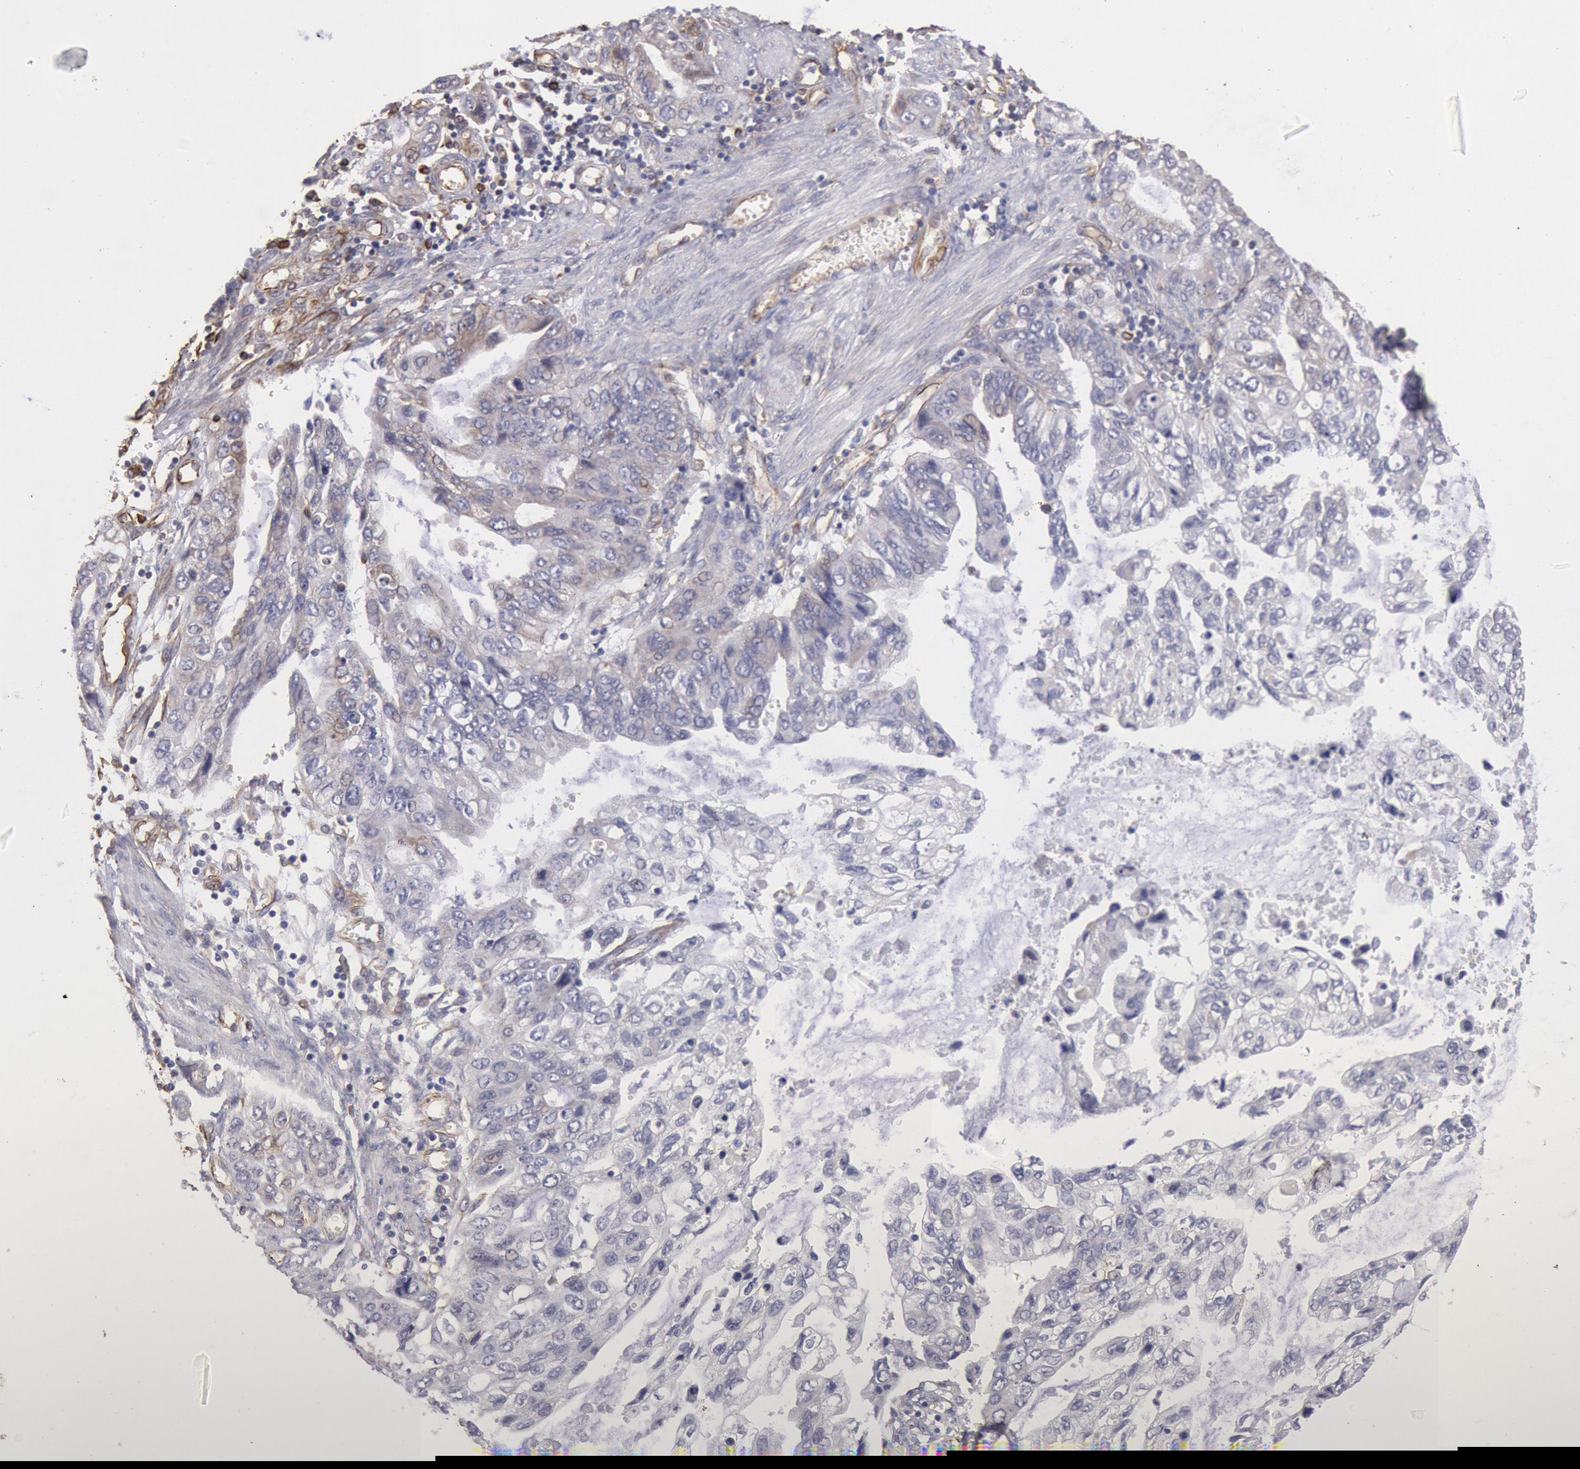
{"staining": {"intensity": "negative", "quantity": "none", "location": "none"}, "tissue": "stomach cancer", "cell_type": "Tumor cells", "image_type": "cancer", "snomed": [{"axis": "morphology", "description": "Adenocarcinoma, NOS"}, {"axis": "topography", "description": "Stomach, upper"}], "caption": "Photomicrograph shows no protein expression in tumor cells of stomach cancer (adenocarcinoma) tissue.", "gene": "RNF139", "patient": {"sex": "female", "age": 52}}